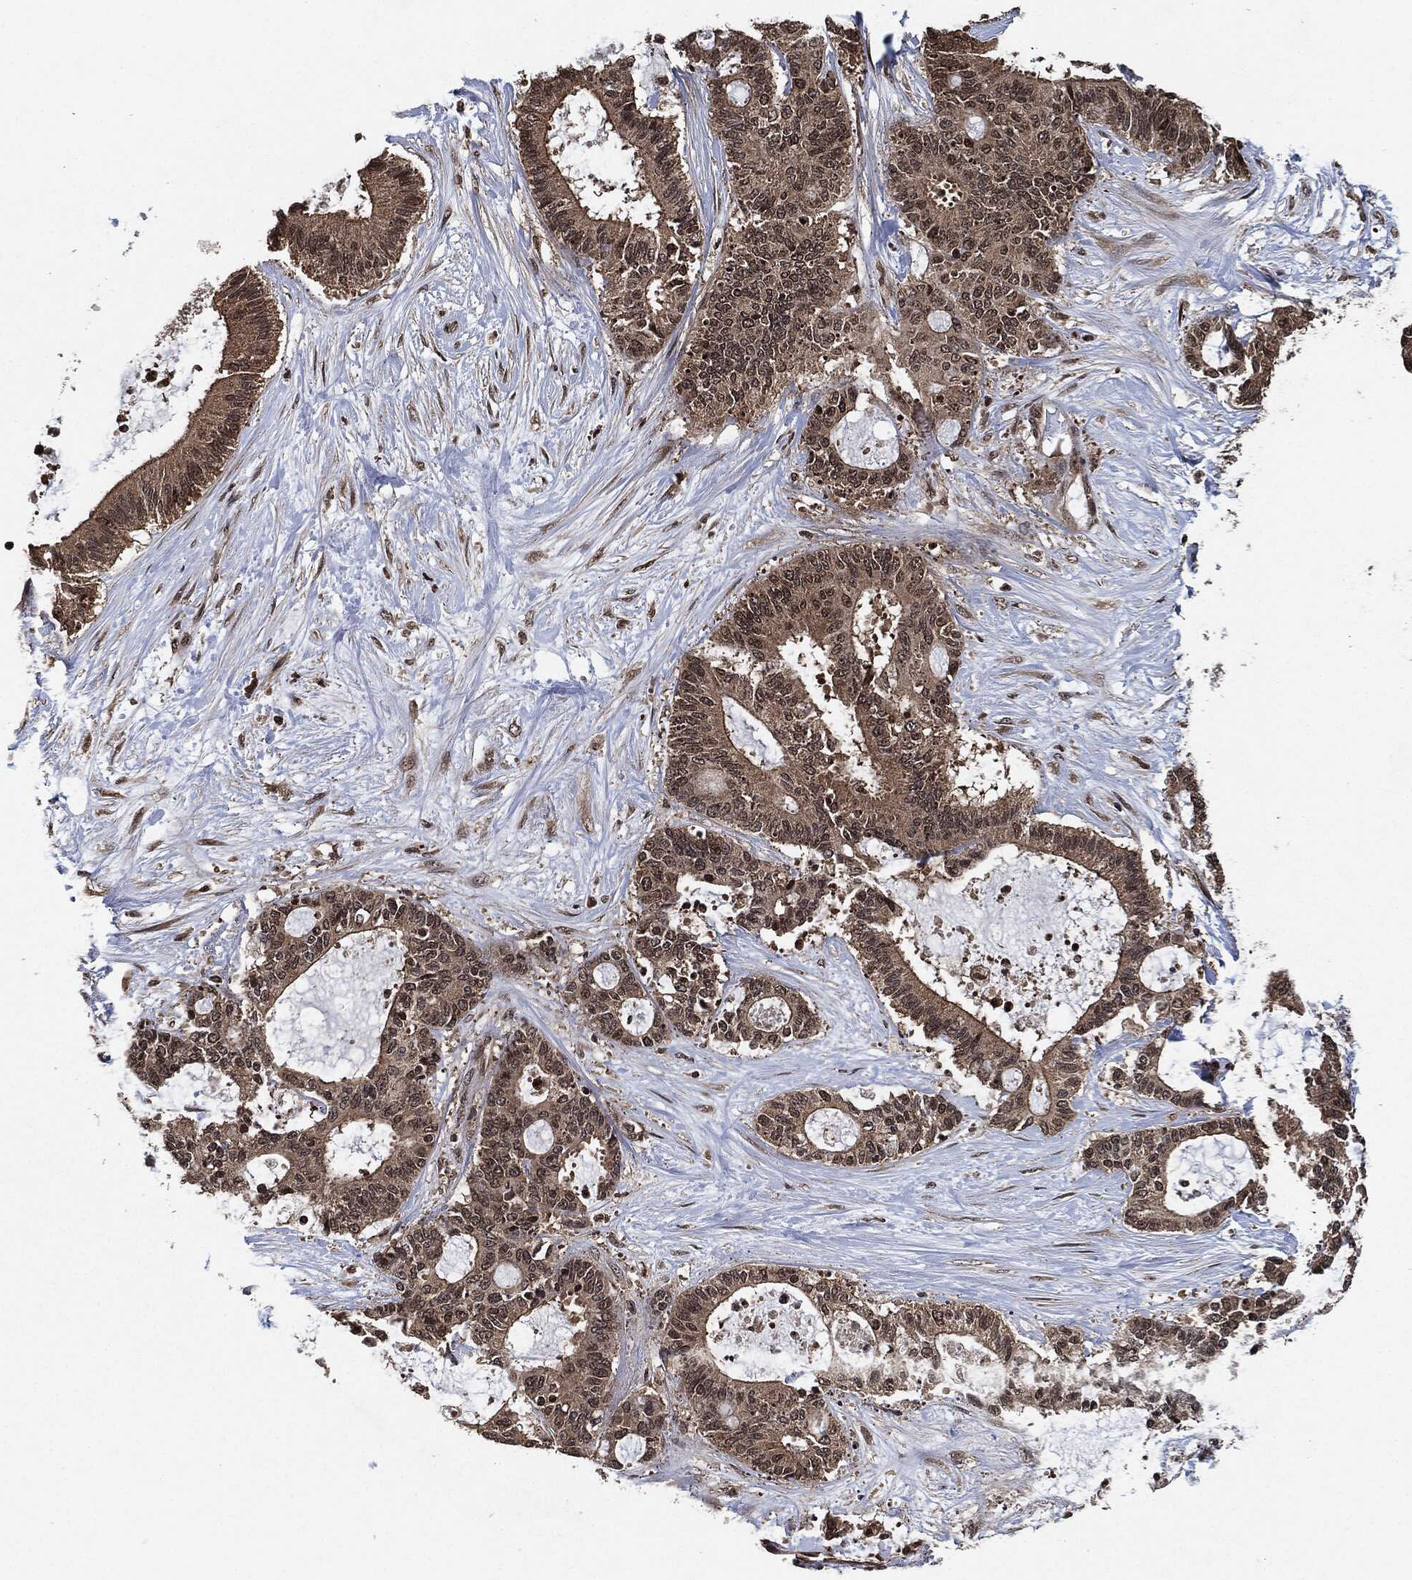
{"staining": {"intensity": "weak", "quantity": "25%-75%", "location": "cytoplasmic/membranous"}, "tissue": "liver cancer", "cell_type": "Tumor cells", "image_type": "cancer", "snomed": [{"axis": "morphology", "description": "Cholangiocarcinoma"}, {"axis": "topography", "description": "Liver"}], "caption": "DAB immunohistochemical staining of liver cancer exhibits weak cytoplasmic/membranous protein expression in approximately 25%-75% of tumor cells. The staining was performed using DAB (3,3'-diaminobenzidine), with brown indicating positive protein expression. Nuclei are stained blue with hematoxylin.", "gene": "PDK1", "patient": {"sex": "female", "age": 73}}